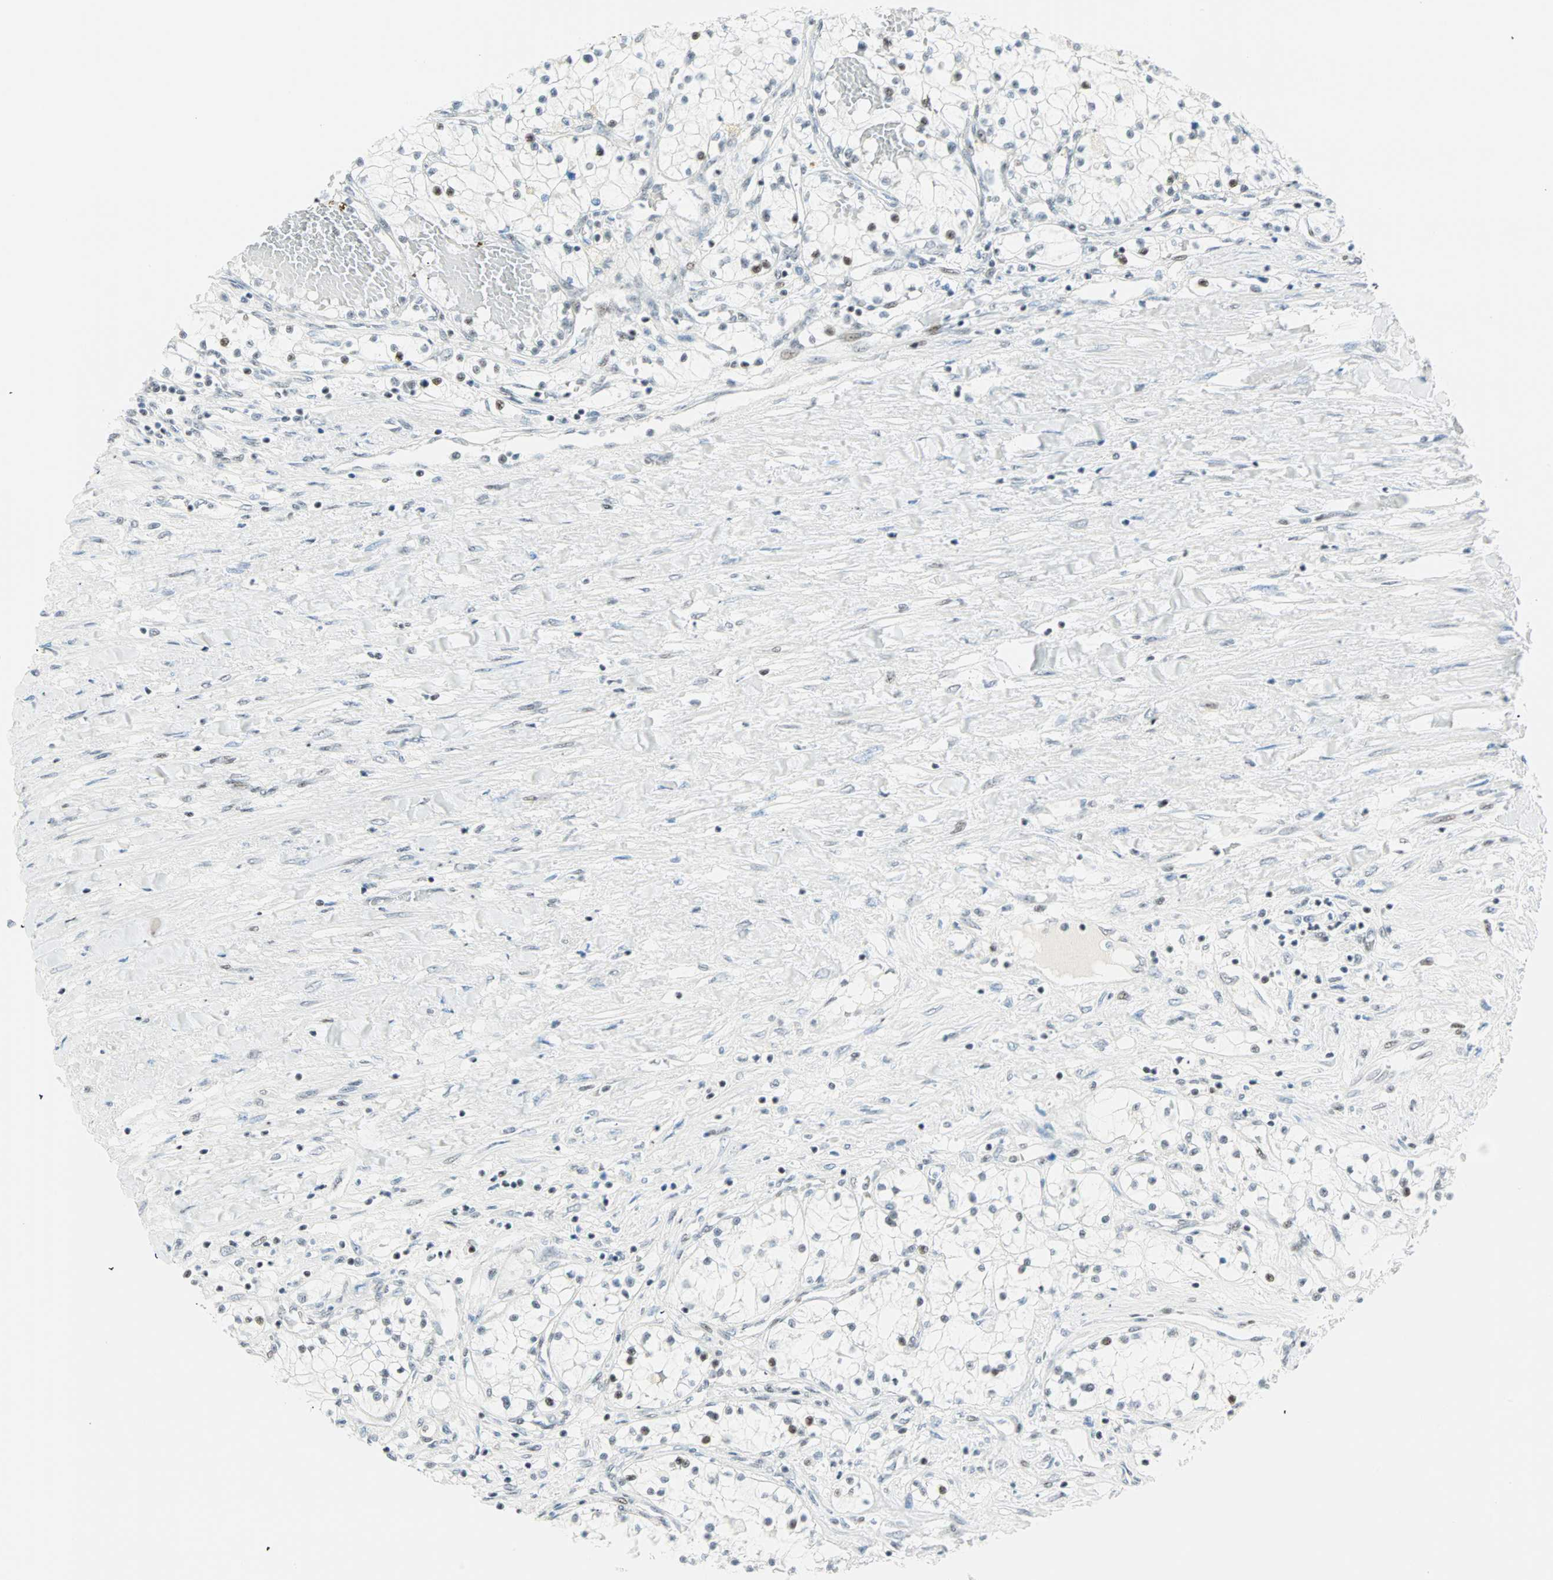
{"staining": {"intensity": "weak", "quantity": "<25%", "location": "nuclear"}, "tissue": "renal cancer", "cell_type": "Tumor cells", "image_type": "cancer", "snomed": [{"axis": "morphology", "description": "Adenocarcinoma, NOS"}, {"axis": "topography", "description": "Kidney"}], "caption": "An immunohistochemistry micrograph of renal cancer (adenocarcinoma) is shown. There is no staining in tumor cells of renal cancer (adenocarcinoma). The staining was performed using DAB to visualize the protein expression in brown, while the nuclei were stained in blue with hematoxylin (Magnification: 20x).", "gene": "PKNOX1", "patient": {"sex": "male", "age": 68}}